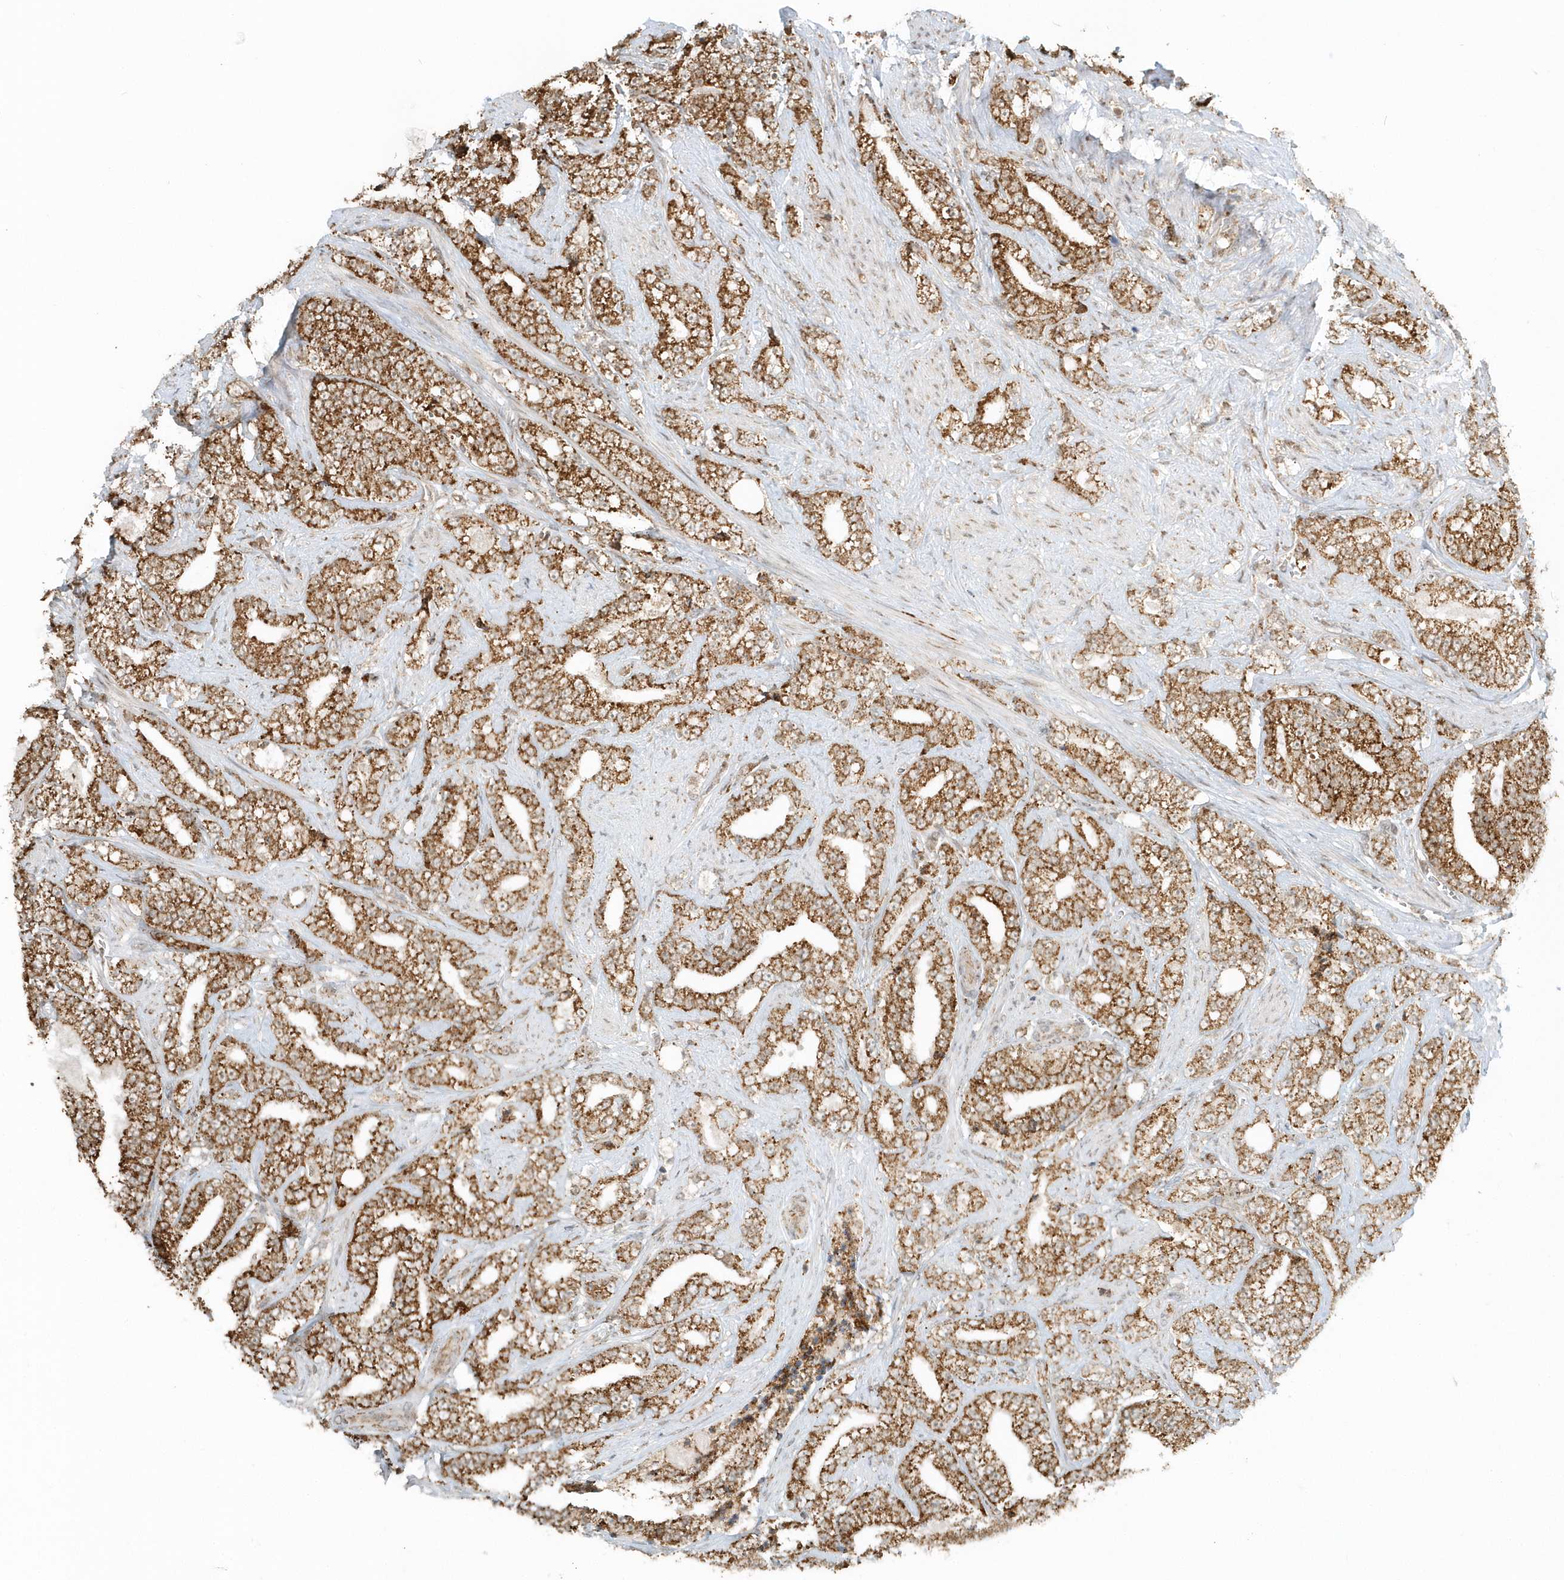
{"staining": {"intensity": "strong", "quantity": ">75%", "location": "cytoplasmic/membranous"}, "tissue": "prostate cancer", "cell_type": "Tumor cells", "image_type": "cancer", "snomed": [{"axis": "morphology", "description": "Adenocarcinoma, High grade"}, {"axis": "topography", "description": "Prostate and seminal vesicle, NOS"}], "caption": "A micrograph of prostate cancer (high-grade adenocarcinoma) stained for a protein reveals strong cytoplasmic/membranous brown staining in tumor cells. The protein is stained brown, and the nuclei are stained in blue (DAB (3,3'-diaminobenzidine) IHC with brightfield microscopy, high magnification).", "gene": "PSMD6", "patient": {"sex": "male", "age": 67}}